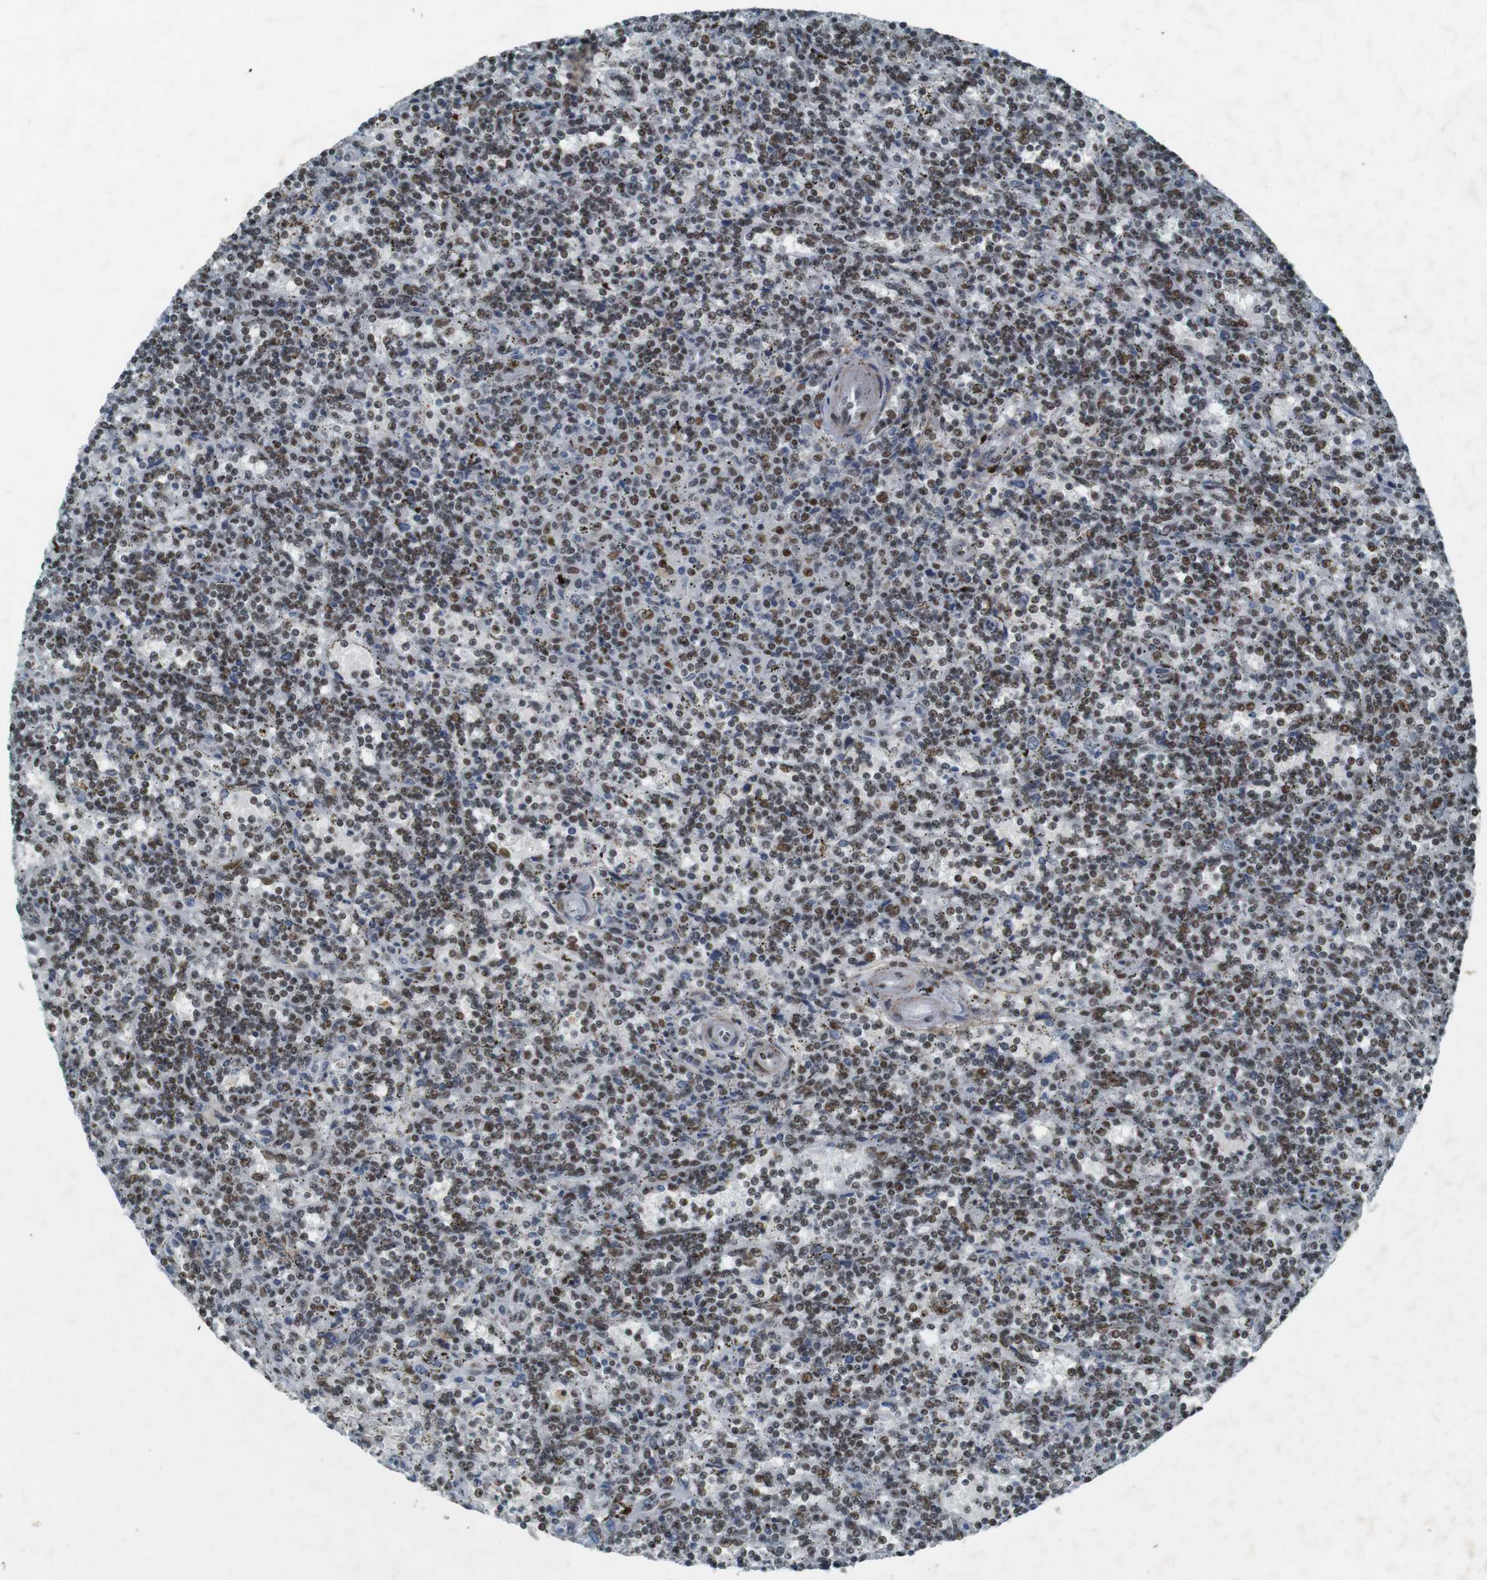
{"staining": {"intensity": "moderate", "quantity": ">75%", "location": "nuclear"}, "tissue": "lymphoma", "cell_type": "Tumor cells", "image_type": "cancer", "snomed": [{"axis": "morphology", "description": "Malignant lymphoma, non-Hodgkin's type, Low grade"}, {"axis": "topography", "description": "Spleen"}], "caption": "This histopathology image shows IHC staining of lymphoma, with medium moderate nuclear expression in approximately >75% of tumor cells.", "gene": "HEXIM1", "patient": {"sex": "male", "age": 73}}